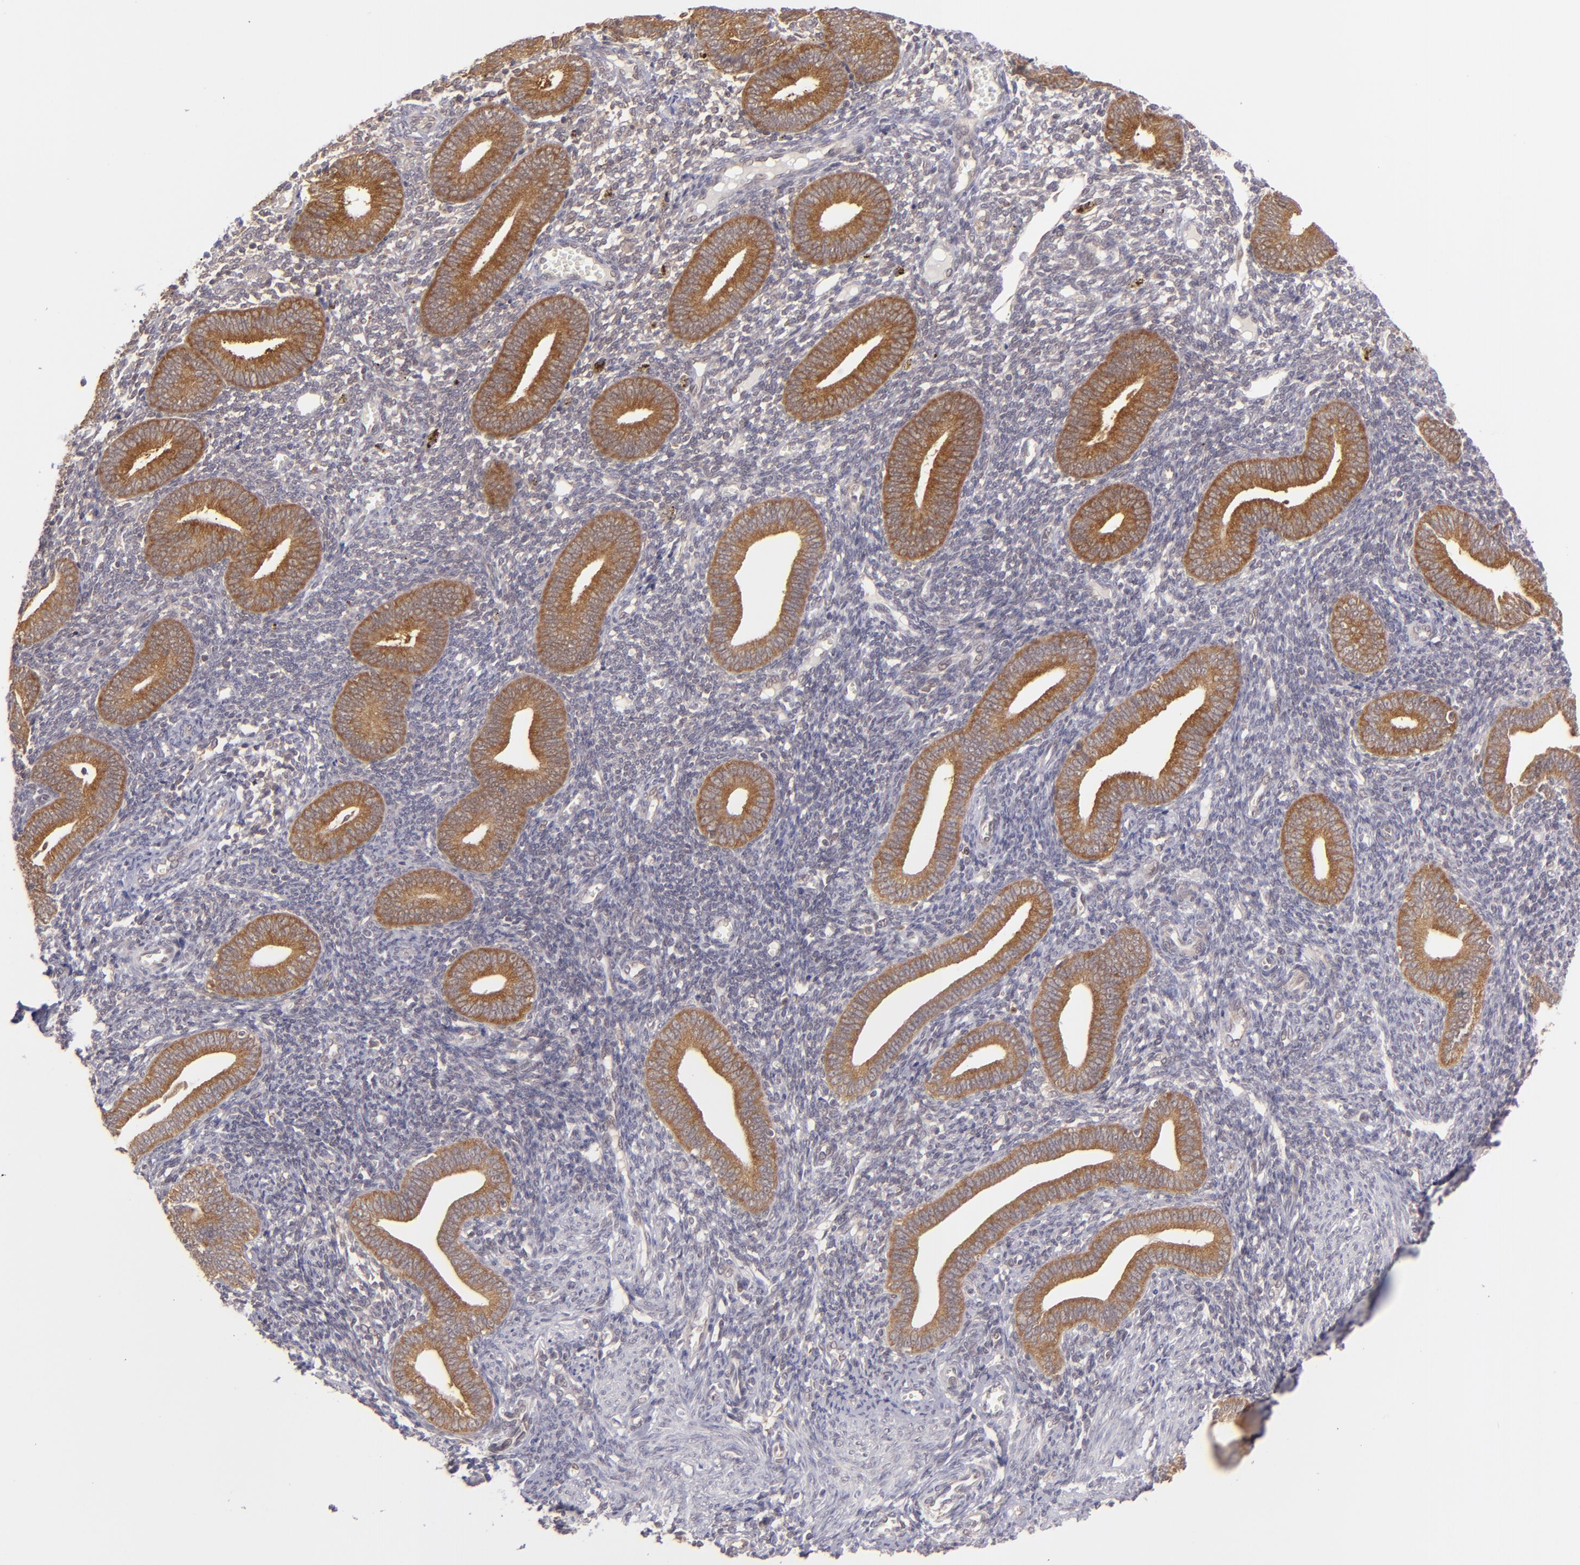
{"staining": {"intensity": "weak", "quantity": "<25%", "location": "cytoplasmic/membranous"}, "tissue": "endometrium", "cell_type": "Cells in endometrial stroma", "image_type": "normal", "snomed": [{"axis": "morphology", "description": "Normal tissue, NOS"}, {"axis": "topography", "description": "Uterus"}, {"axis": "topography", "description": "Endometrium"}], "caption": "Cells in endometrial stroma are negative for protein expression in unremarkable human endometrium. Brightfield microscopy of immunohistochemistry stained with DAB (3,3'-diaminobenzidine) (brown) and hematoxylin (blue), captured at high magnification.", "gene": "PTPN13", "patient": {"sex": "female", "age": 33}}